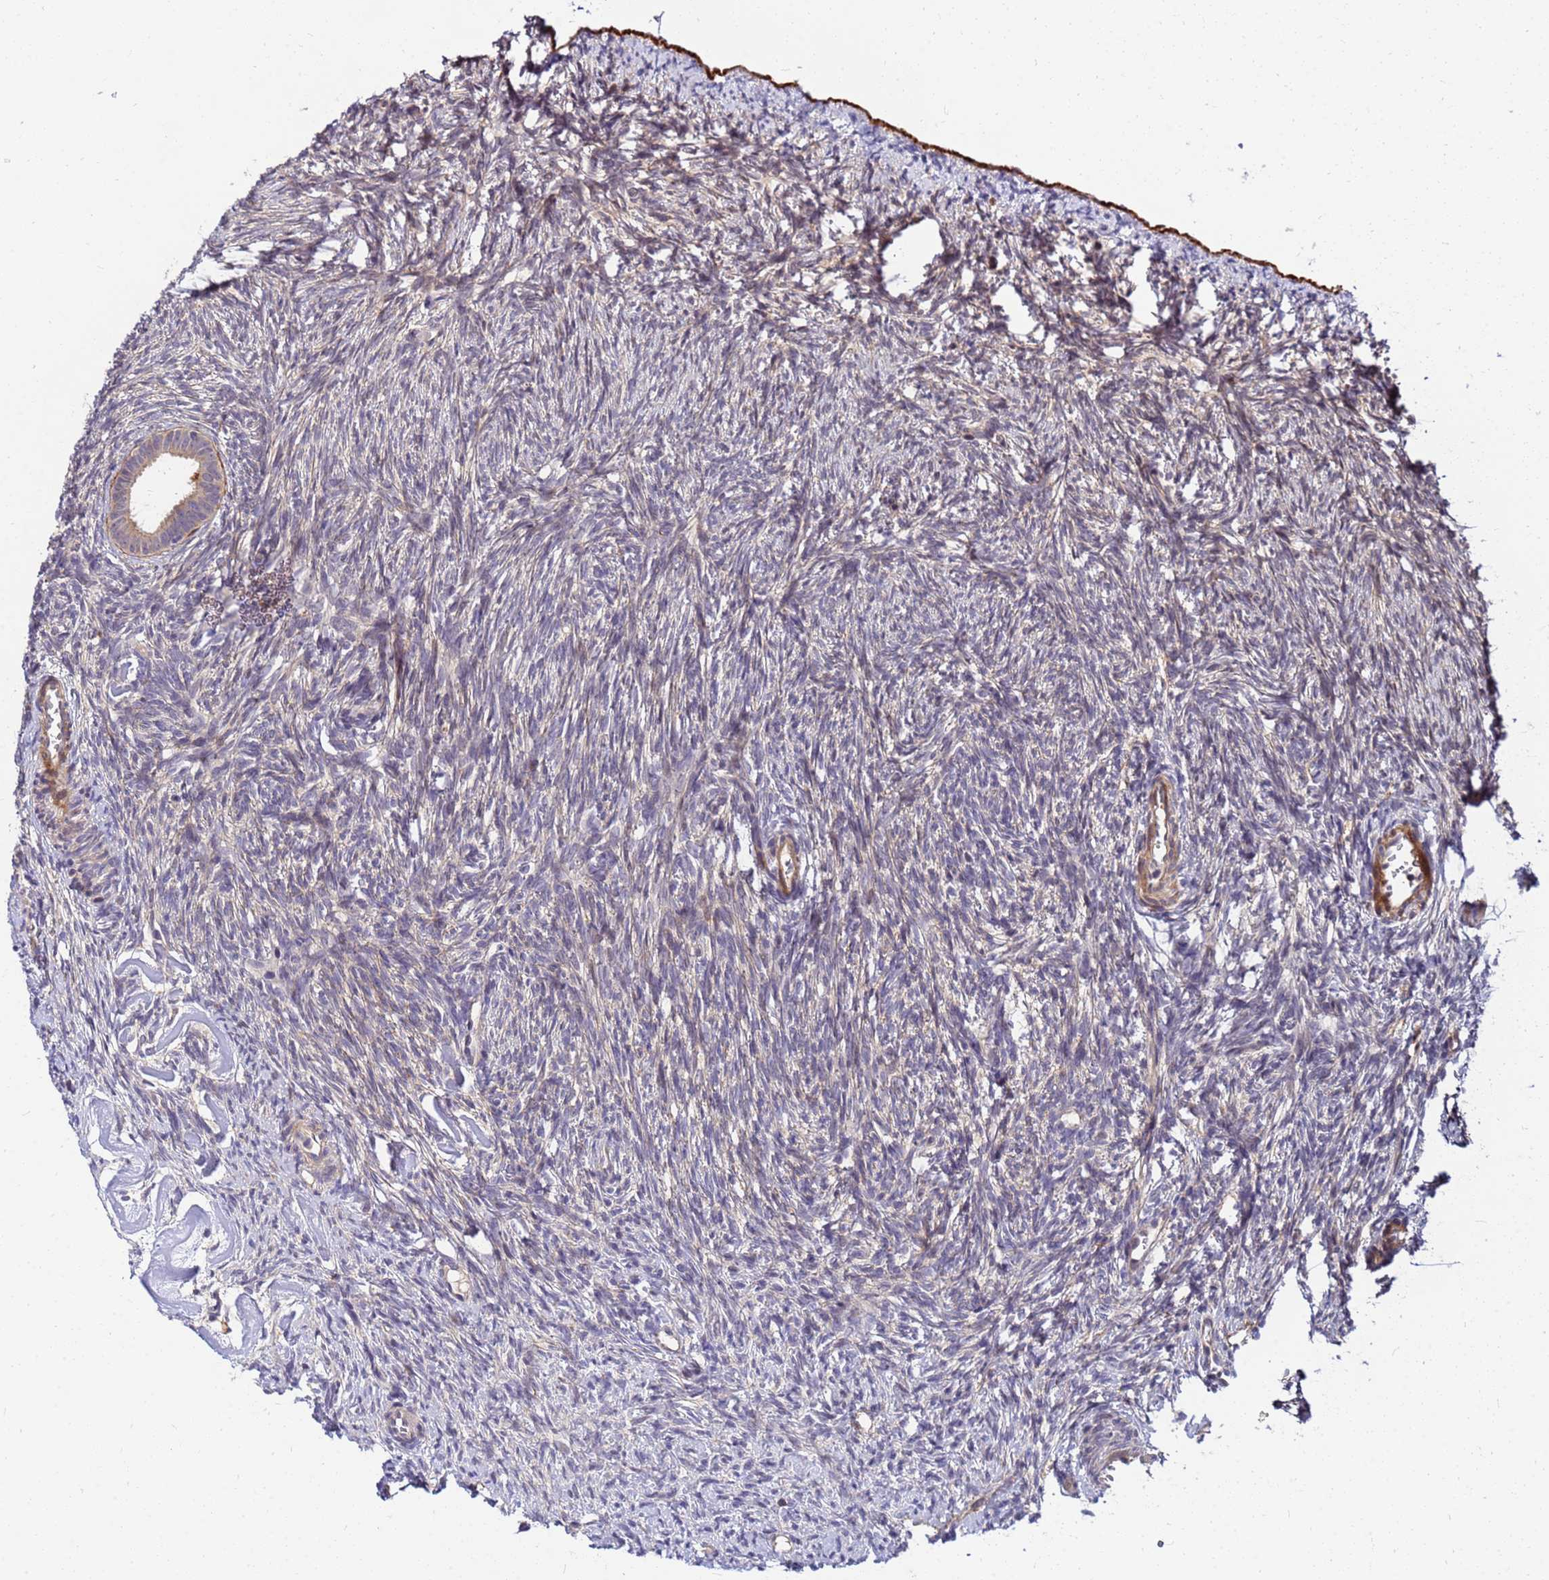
{"staining": {"intensity": "moderate", "quantity": ">75%", "location": "cytoplasmic/membranous"}, "tissue": "ovary", "cell_type": "Follicle cells", "image_type": "normal", "snomed": [{"axis": "morphology", "description": "Normal tissue, NOS"}, {"axis": "topography", "description": "Ovary"}], "caption": "Moderate cytoplasmic/membranous staining for a protein is identified in approximately >75% of follicle cells of benign ovary using immunohistochemistry (IHC).", "gene": "DUS4L", "patient": {"sex": "female", "age": 51}}